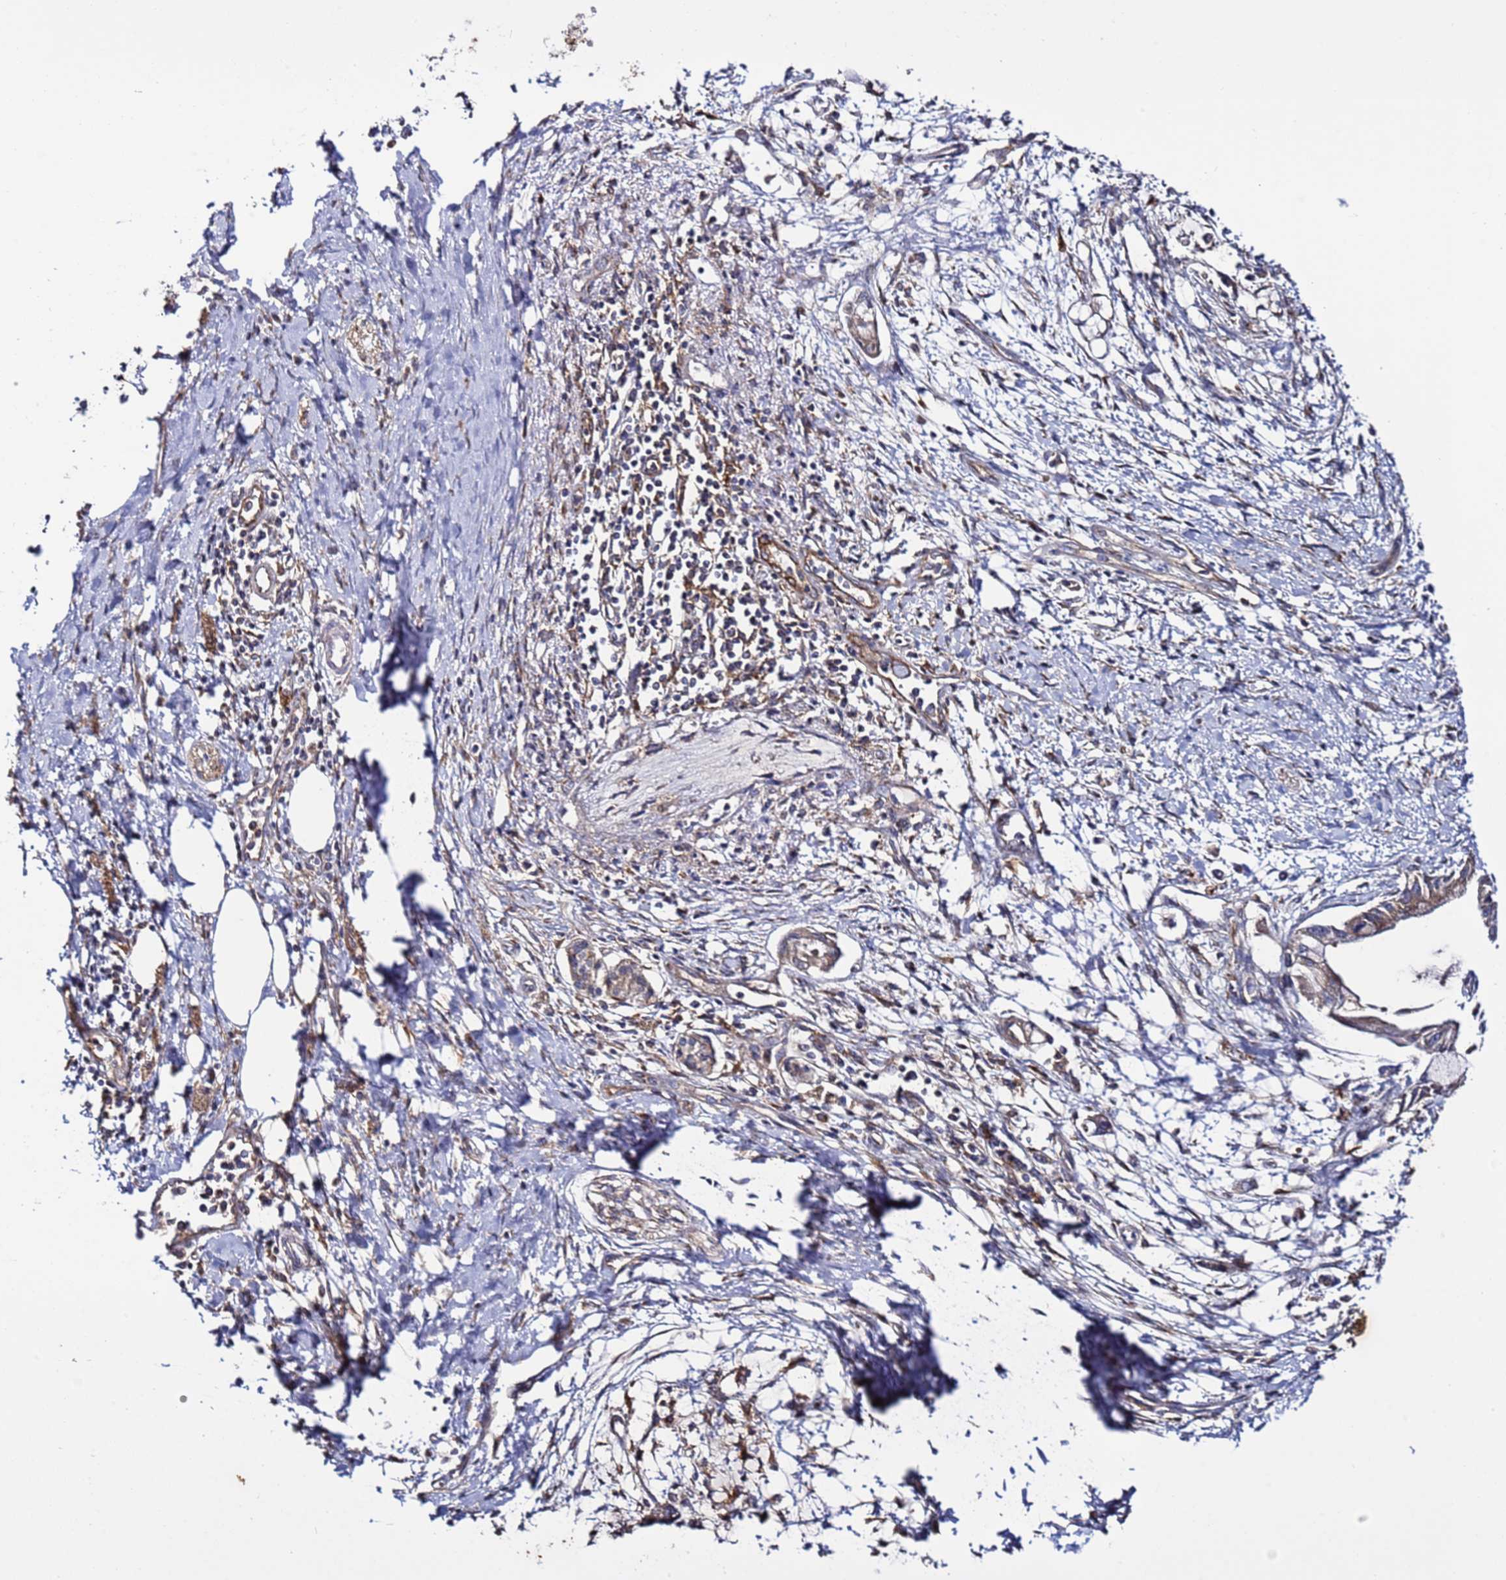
{"staining": {"intensity": "negative", "quantity": "none", "location": "none"}, "tissue": "pancreatic cancer", "cell_type": "Tumor cells", "image_type": "cancer", "snomed": [{"axis": "morphology", "description": "Adenocarcinoma, NOS"}, {"axis": "topography", "description": "Pancreas"}], "caption": "The immunohistochemistry (IHC) micrograph has no significant staining in tumor cells of pancreatic cancer (adenocarcinoma) tissue.", "gene": "TMEM176B", "patient": {"sex": "male", "age": 48}}